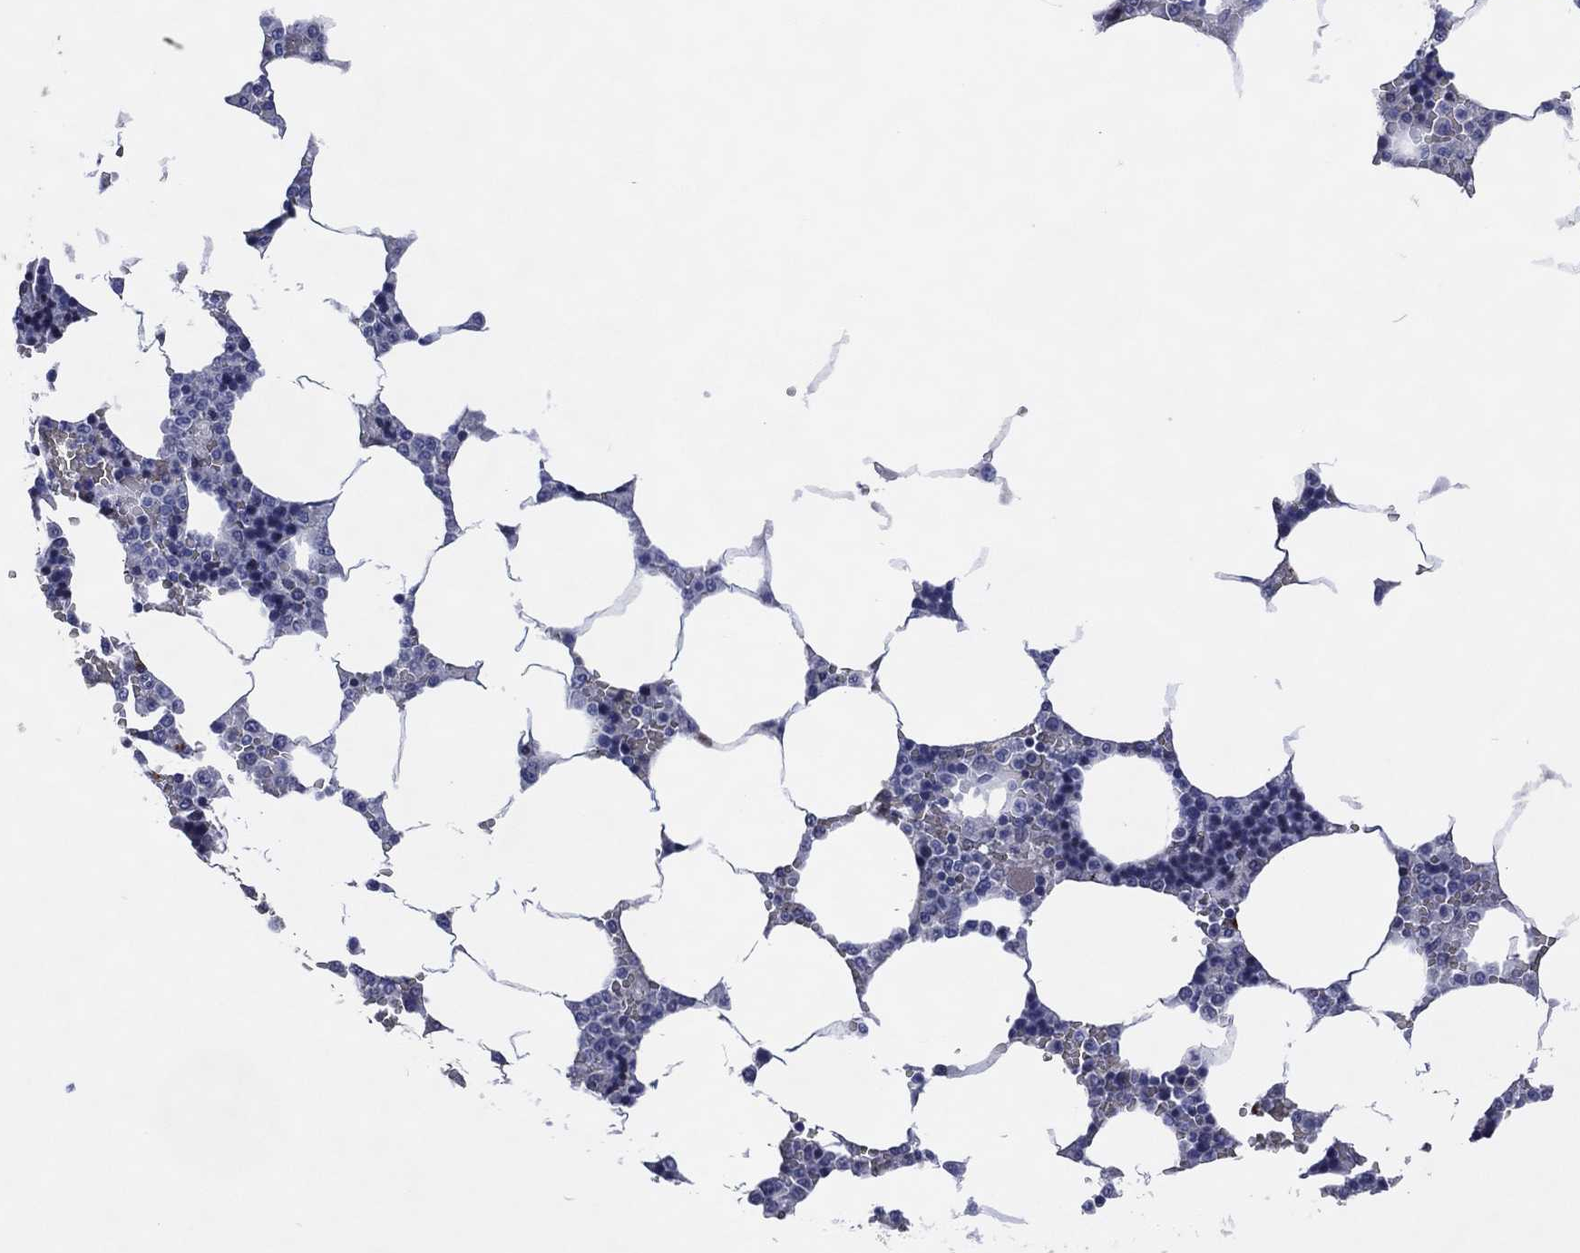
{"staining": {"intensity": "negative", "quantity": "none", "location": "none"}, "tissue": "bone marrow", "cell_type": "Hematopoietic cells", "image_type": "normal", "snomed": [{"axis": "morphology", "description": "Normal tissue, NOS"}, {"axis": "topography", "description": "Bone marrow"}], "caption": "DAB immunohistochemical staining of unremarkable human bone marrow exhibits no significant expression in hematopoietic cells.", "gene": "USP26", "patient": {"sex": "male", "age": 63}}